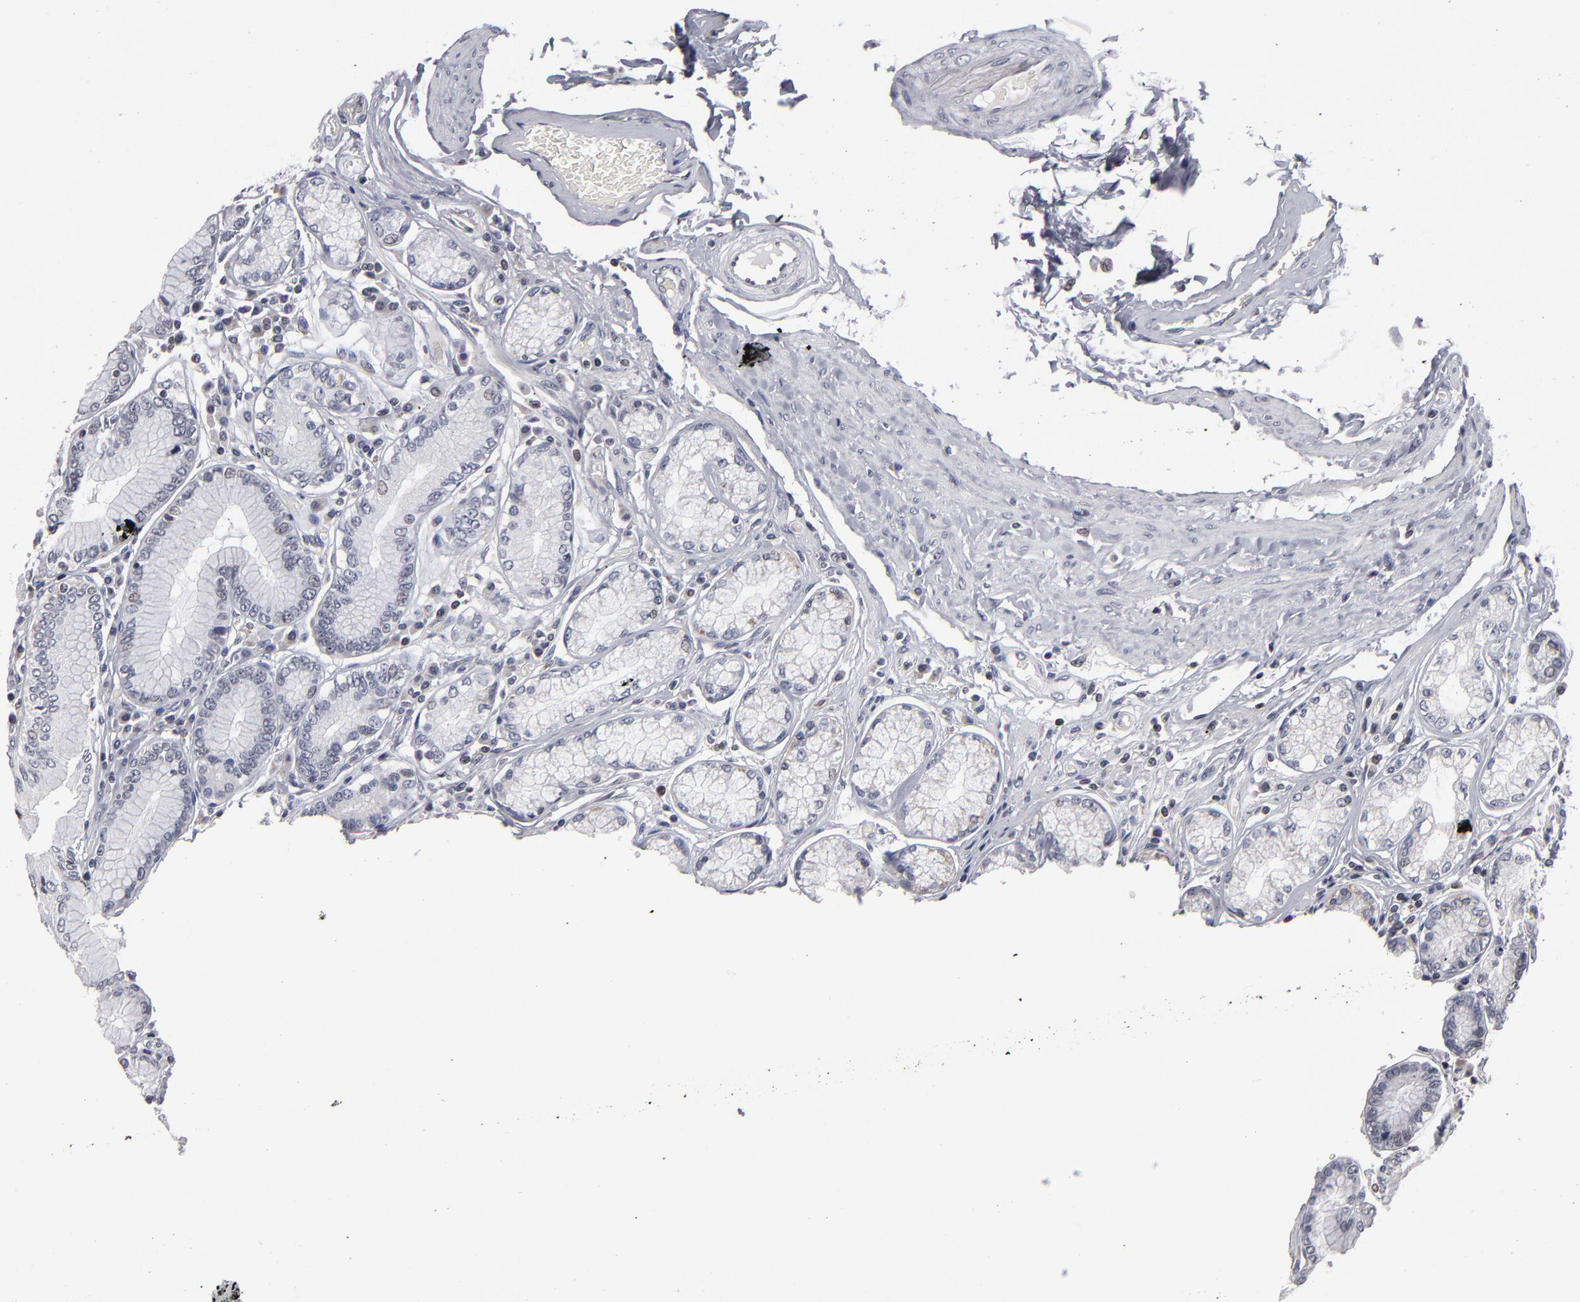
{"staining": {"intensity": "negative", "quantity": "none", "location": "none"}, "tissue": "stomach", "cell_type": "Glandular cells", "image_type": "normal", "snomed": [{"axis": "morphology", "description": "Normal tissue, NOS"}, {"axis": "morphology", "description": "Adenocarcinoma, NOS"}, {"axis": "topography", "description": "Stomach, lower"}], "caption": "Image shows no significant protein expression in glandular cells of unremarkable stomach. (DAB (3,3'-diaminobenzidine) immunohistochemistry visualized using brightfield microscopy, high magnification).", "gene": "ODF2", "patient": {"sex": "female", "age": 76}}